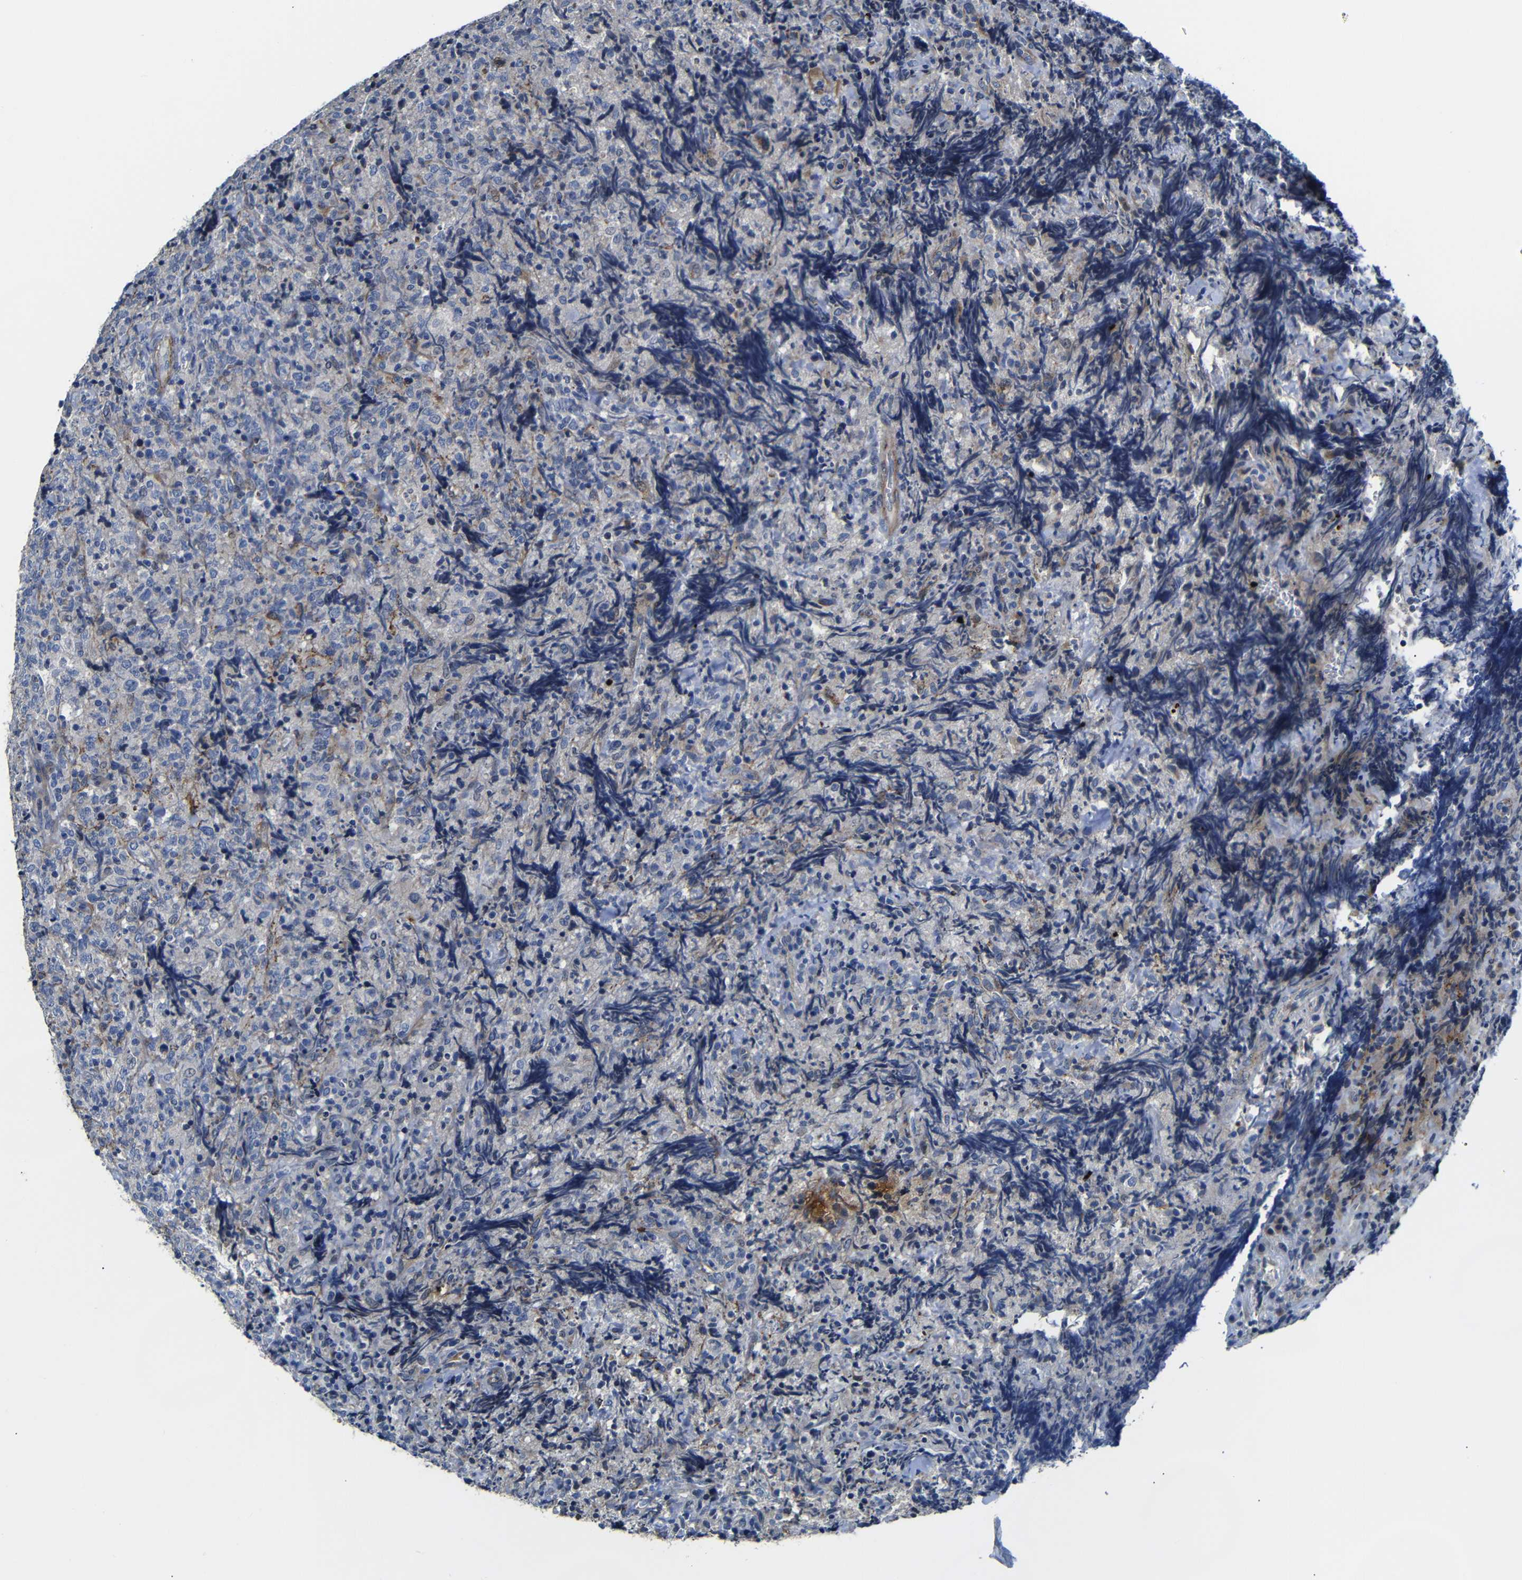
{"staining": {"intensity": "negative", "quantity": "none", "location": "none"}, "tissue": "lymphoma", "cell_type": "Tumor cells", "image_type": "cancer", "snomed": [{"axis": "morphology", "description": "Malignant lymphoma, non-Hodgkin's type, High grade"}, {"axis": "topography", "description": "Tonsil"}], "caption": "Micrograph shows no protein staining in tumor cells of lymphoma tissue. (DAB immunohistochemistry (IHC) with hematoxylin counter stain).", "gene": "AFDN", "patient": {"sex": "female", "age": 36}}